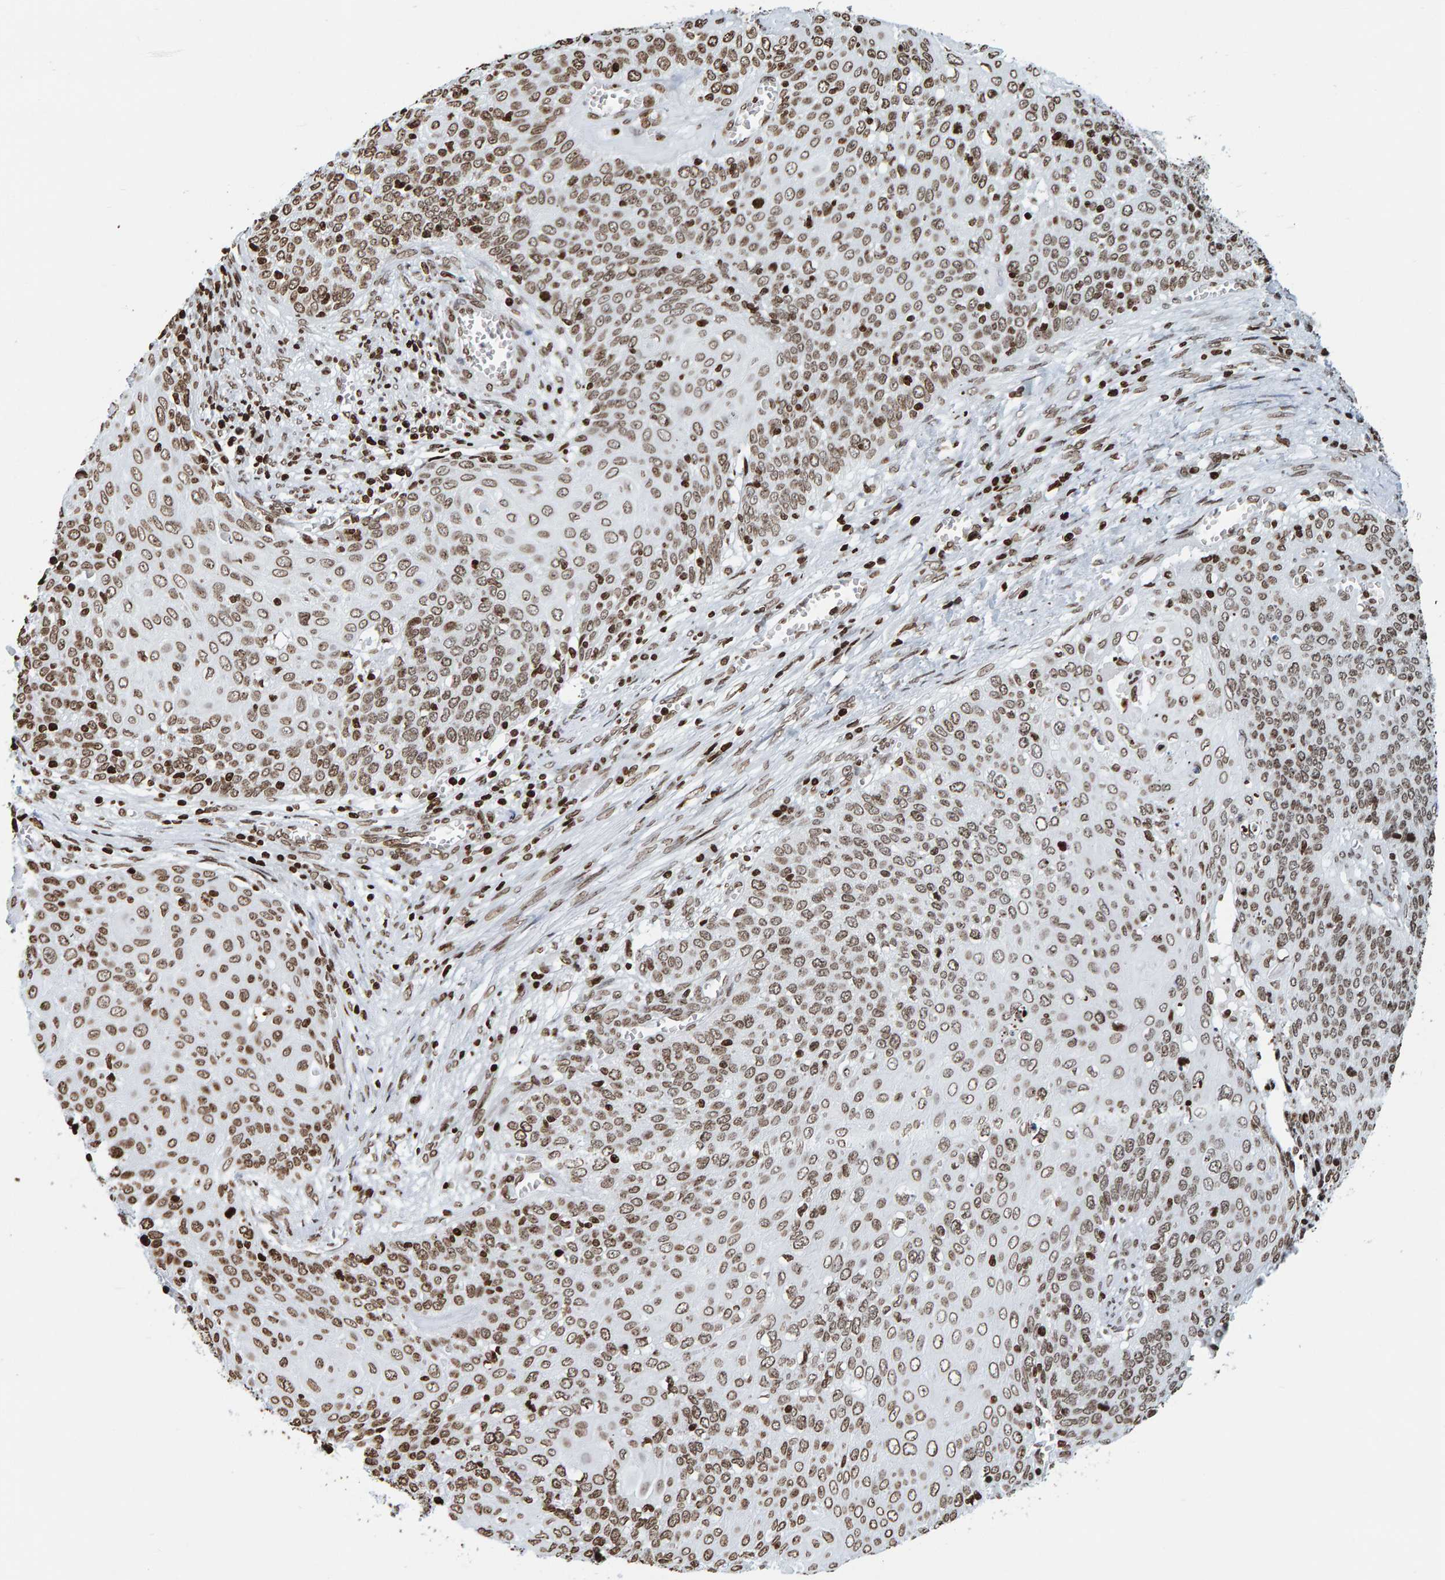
{"staining": {"intensity": "moderate", "quantity": ">75%", "location": "nuclear"}, "tissue": "cervical cancer", "cell_type": "Tumor cells", "image_type": "cancer", "snomed": [{"axis": "morphology", "description": "Squamous cell carcinoma, NOS"}, {"axis": "topography", "description": "Cervix"}], "caption": "Brown immunohistochemical staining in human cervical cancer exhibits moderate nuclear expression in about >75% of tumor cells.", "gene": "BRF2", "patient": {"sex": "female", "age": 39}}